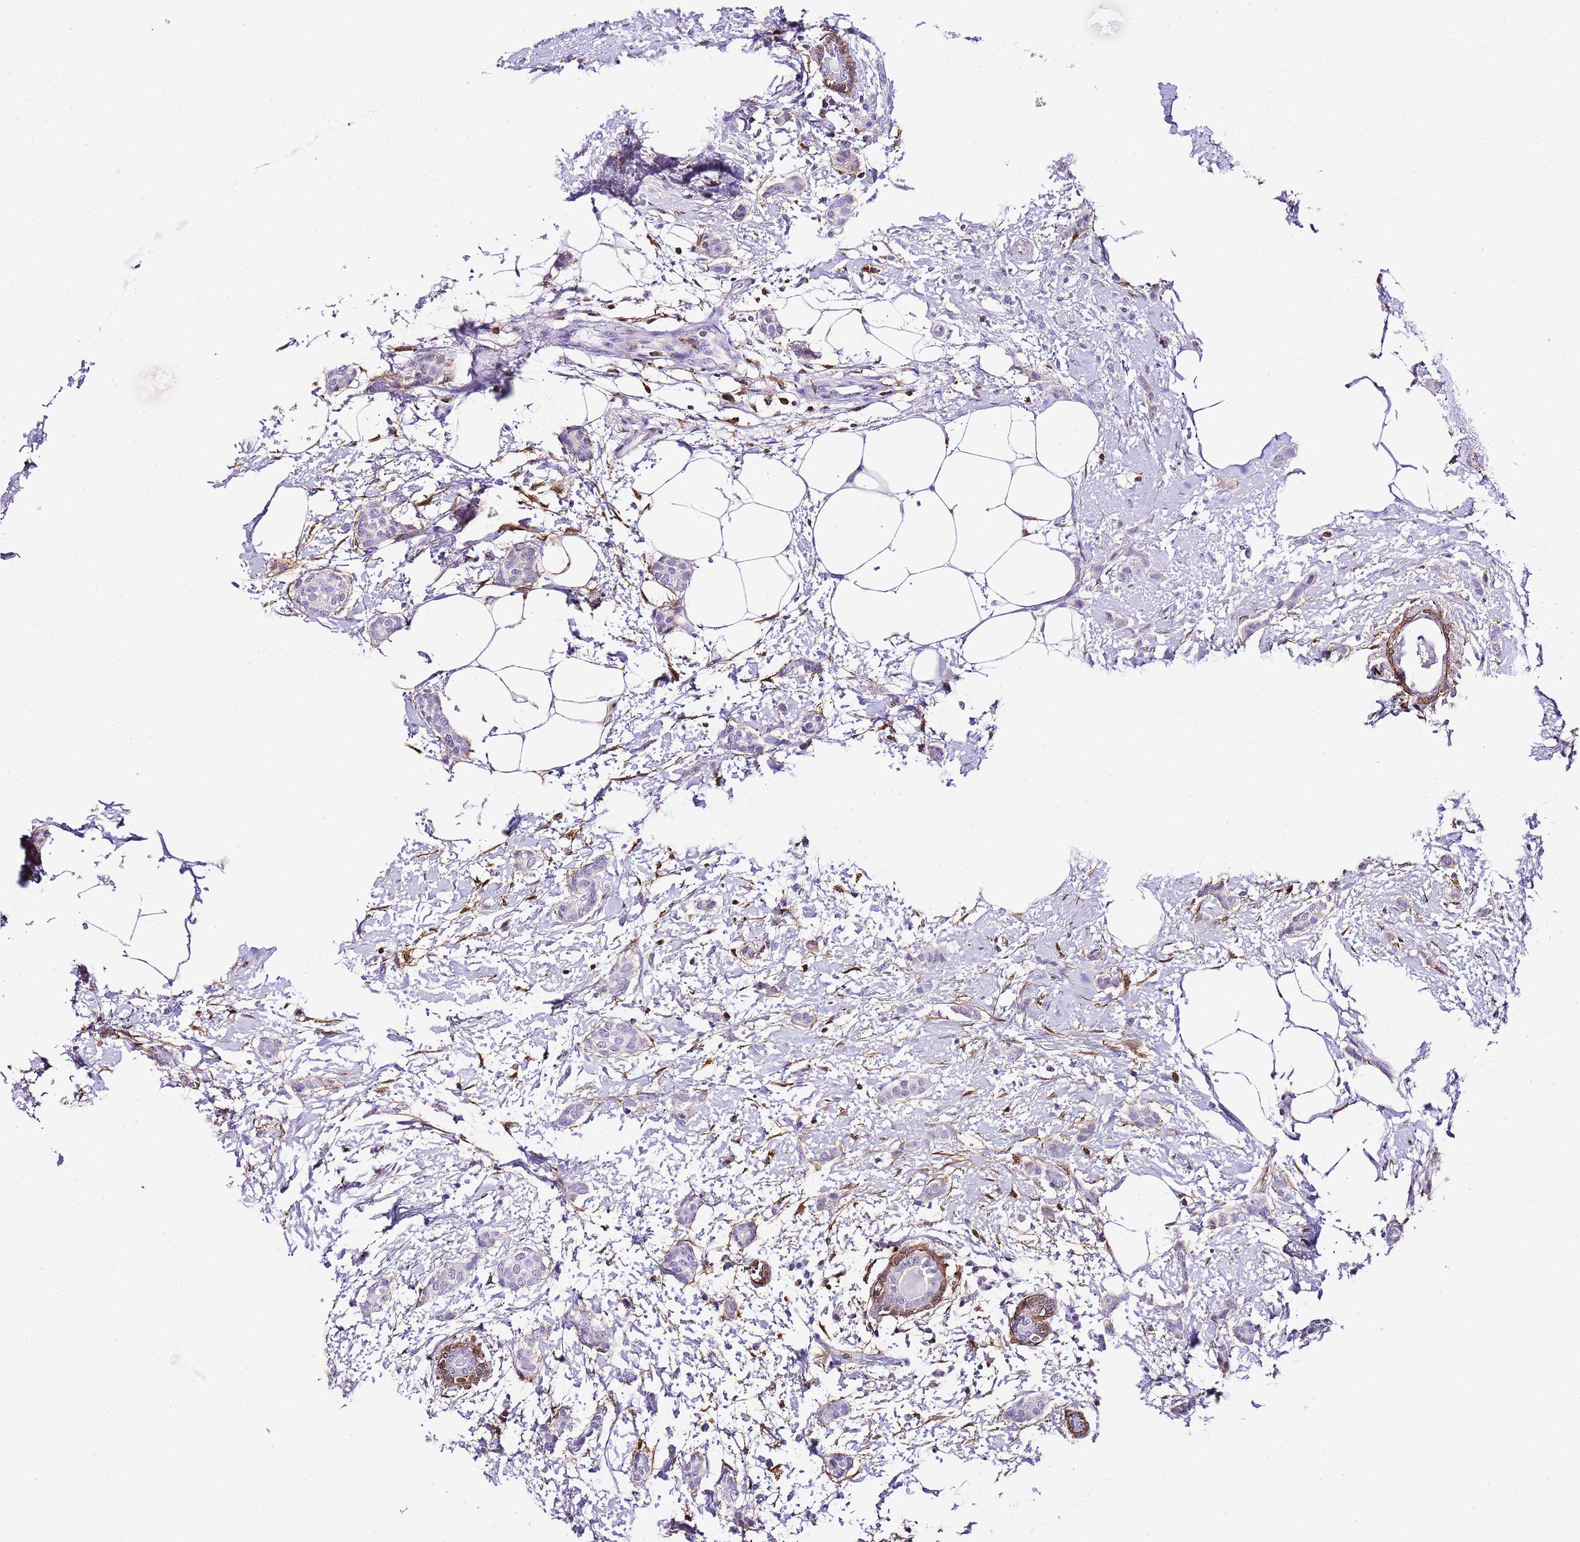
{"staining": {"intensity": "negative", "quantity": "none", "location": "none"}, "tissue": "breast cancer", "cell_type": "Tumor cells", "image_type": "cancer", "snomed": [{"axis": "morphology", "description": "Duct carcinoma"}, {"axis": "topography", "description": "Breast"}], "caption": "This is an immunohistochemistry (IHC) photomicrograph of human breast cancer (invasive ductal carcinoma). There is no staining in tumor cells.", "gene": "CNN2", "patient": {"sex": "female", "age": 72}}